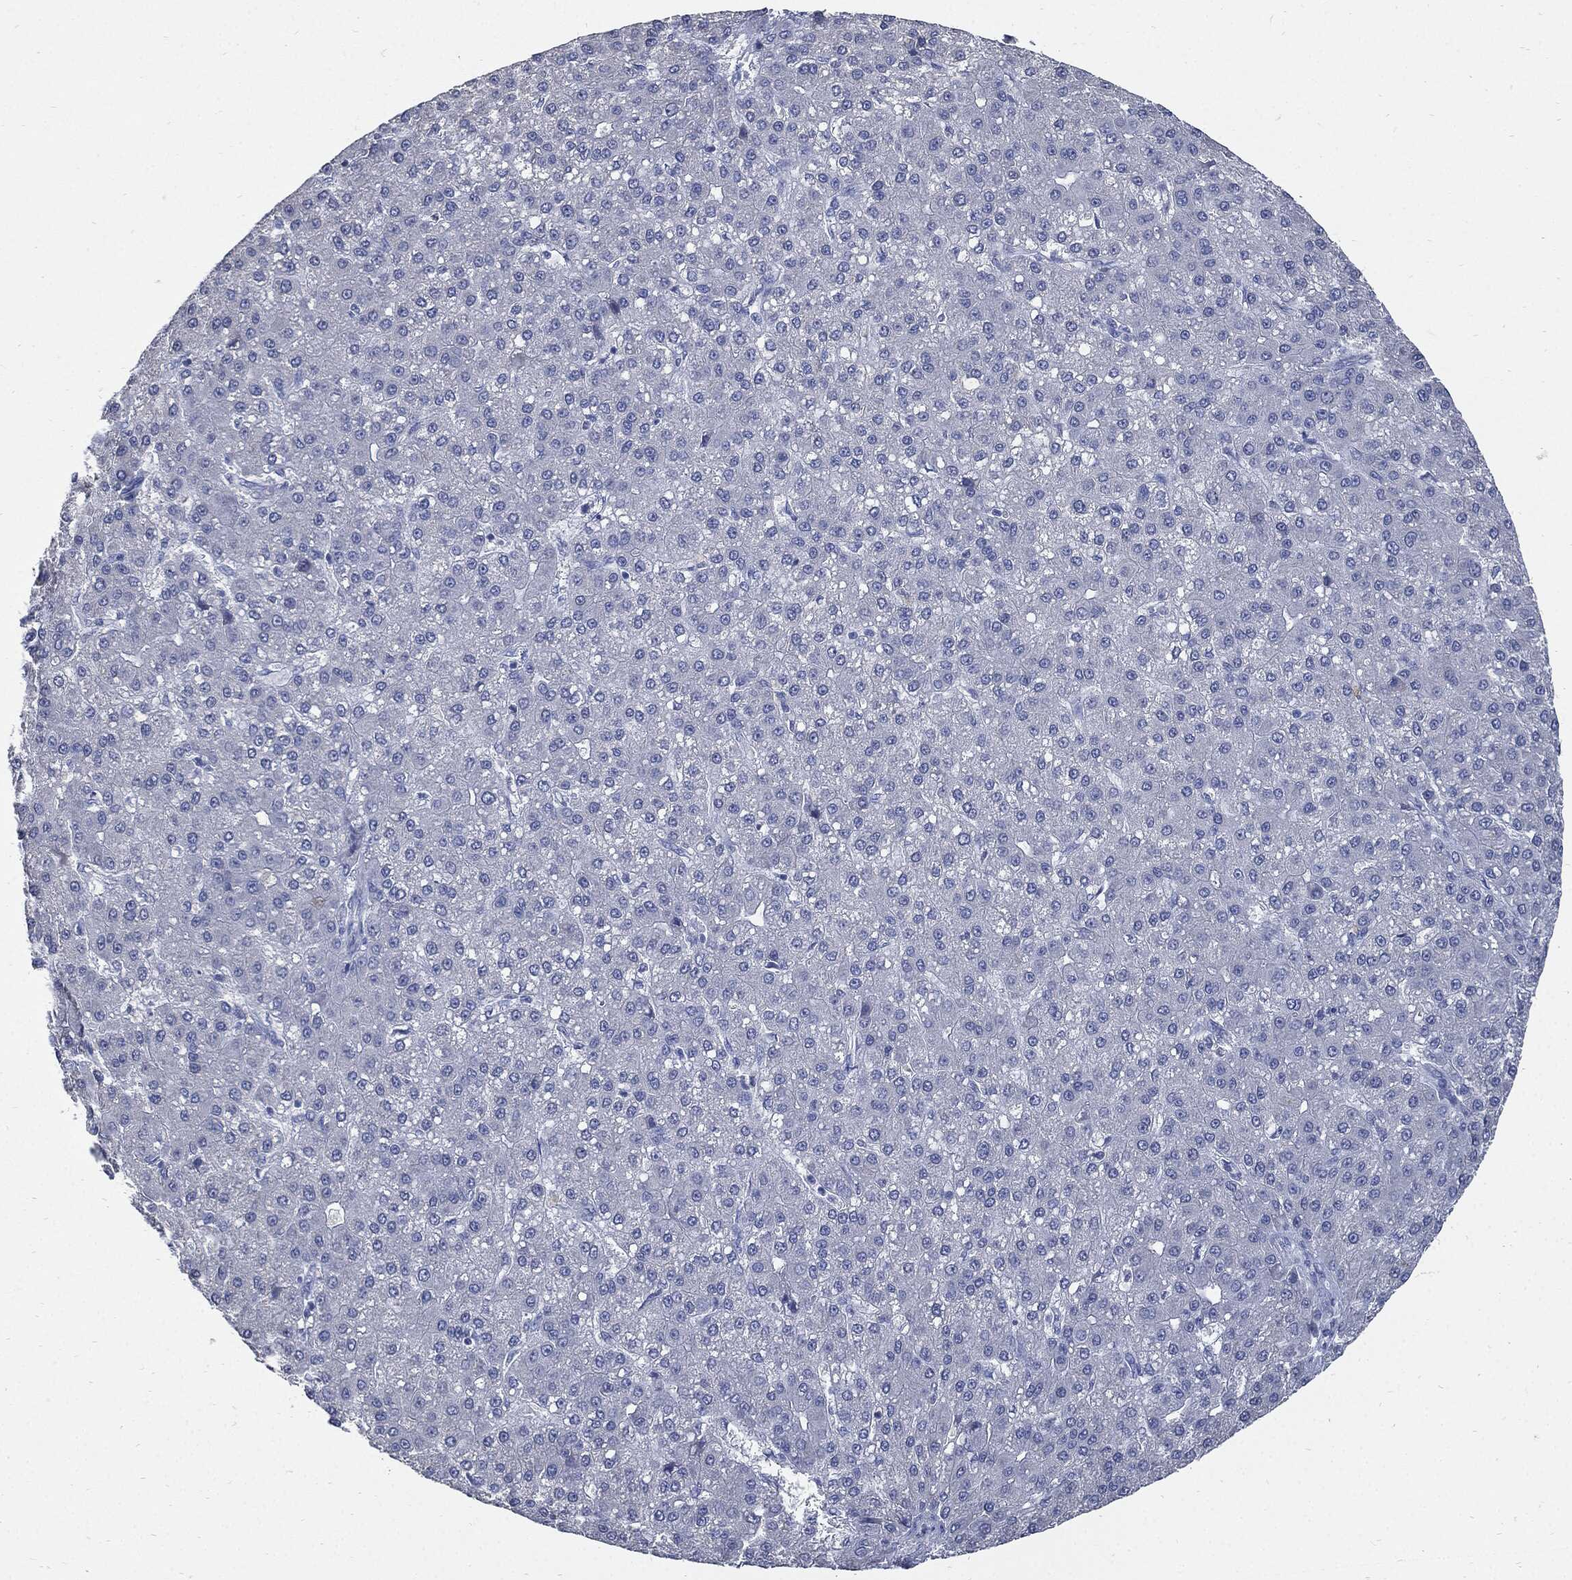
{"staining": {"intensity": "negative", "quantity": "none", "location": "none"}, "tissue": "liver cancer", "cell_type": "Tumor cells", "image_type": "cancer", "snomed": [{"axis": "morphology", "description": "Carcinoma, Hepatocellular, NOS"}, {"axis": "topography", "description": "Liver"}], "caption": "Tumor cells are negative for protein expression in human liver cancer (hepatocellular carcinoma).", "gene": "CPE", "patient": {"sex": "male", "age": 67}}